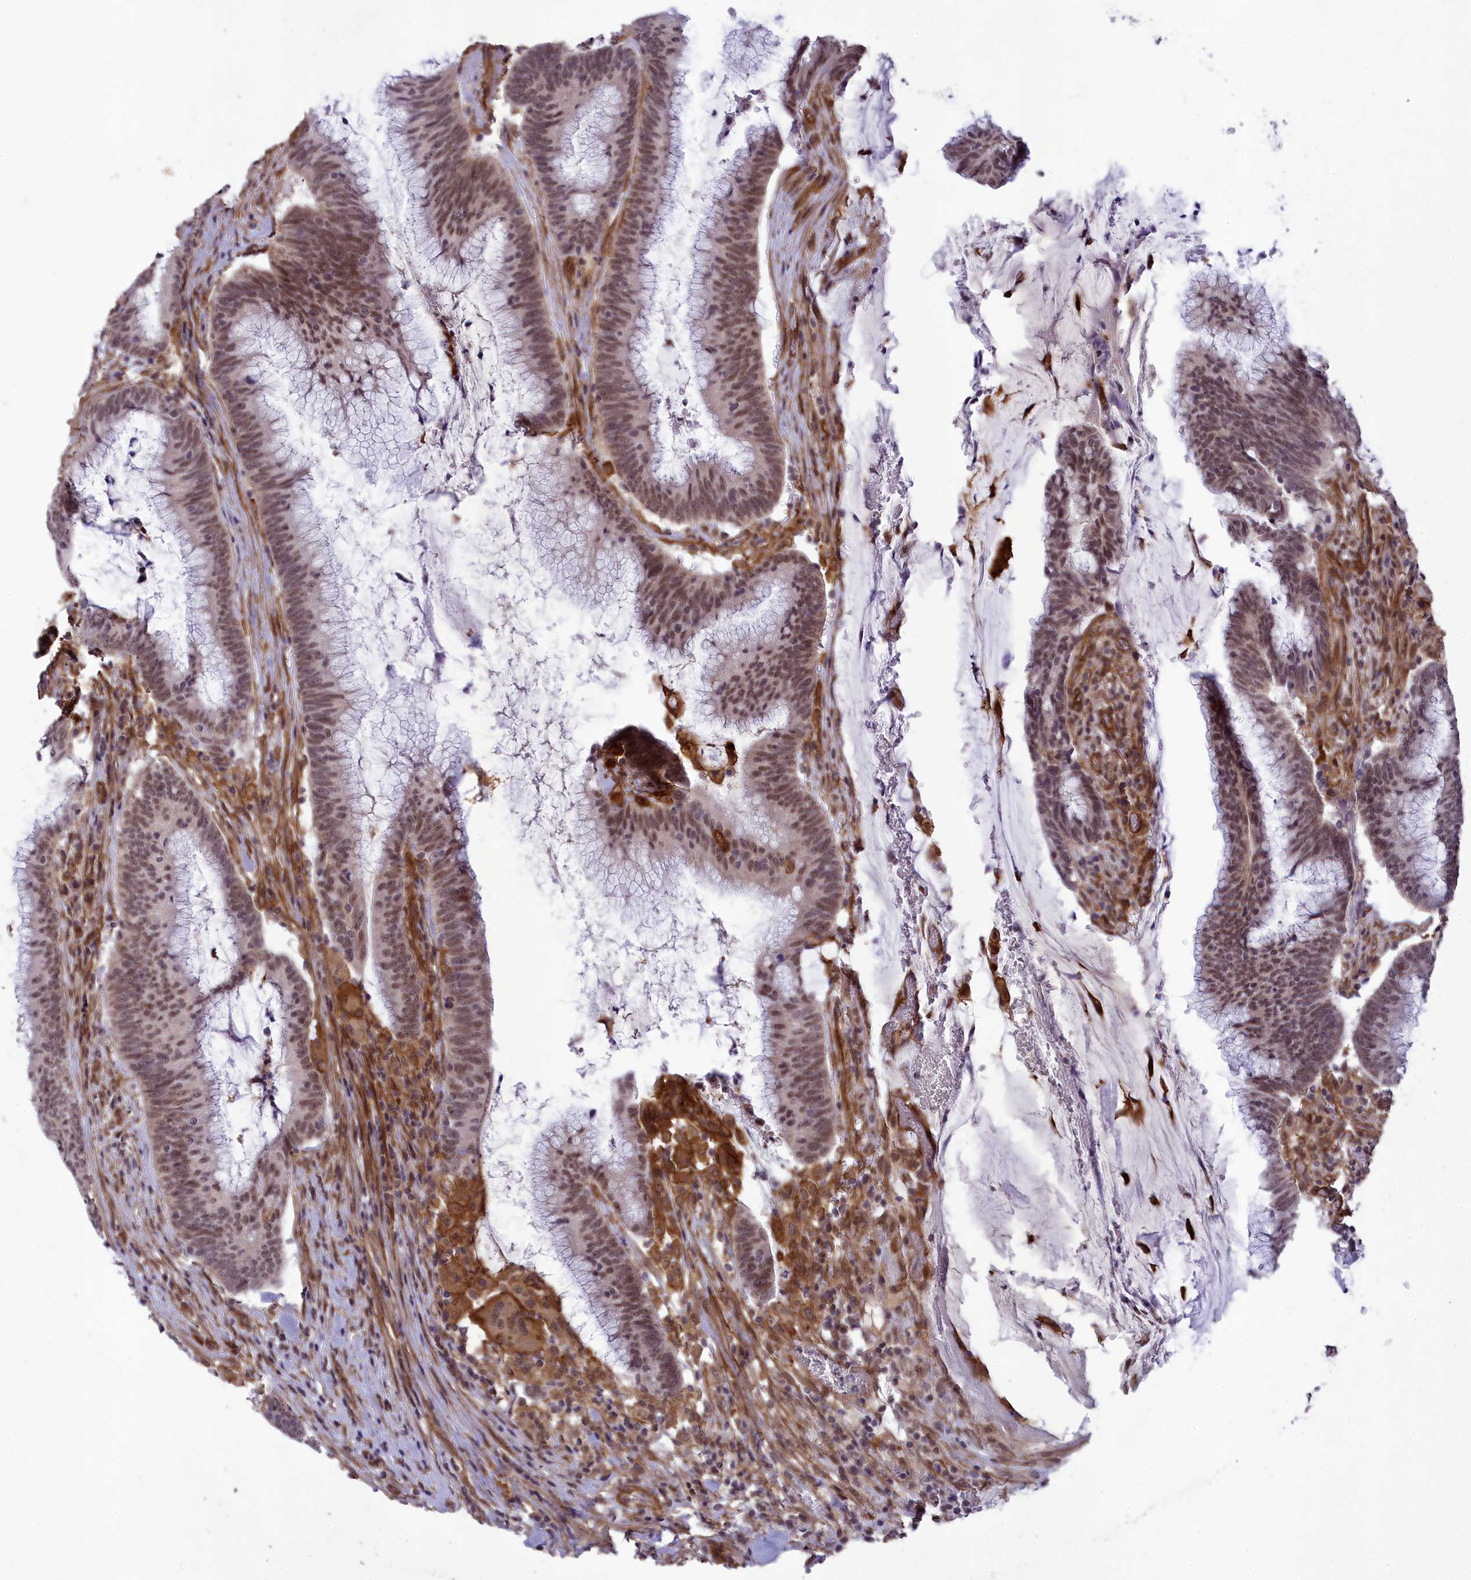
{"staining": {"intensity": "moderate", "quantity": ">75%", "location": "nuclear"}, "tissue": "colorectal cancer", "cell_type": "Tumor cells", "image_type": "cancer", "snomed": [{"axis": "morphology", "description": "Adenocarcinoma, NOS"}, {"axis": "topography", "description": "Rectum"}], "caption": "The histopathology image exhibits a brown stain indicating the presence of a protein in the nuclear of tumor cells in colorectal cancer (adenocarcinoma).", "gene": "TNS1", "patient": {"sex": "female", "age": 77}}